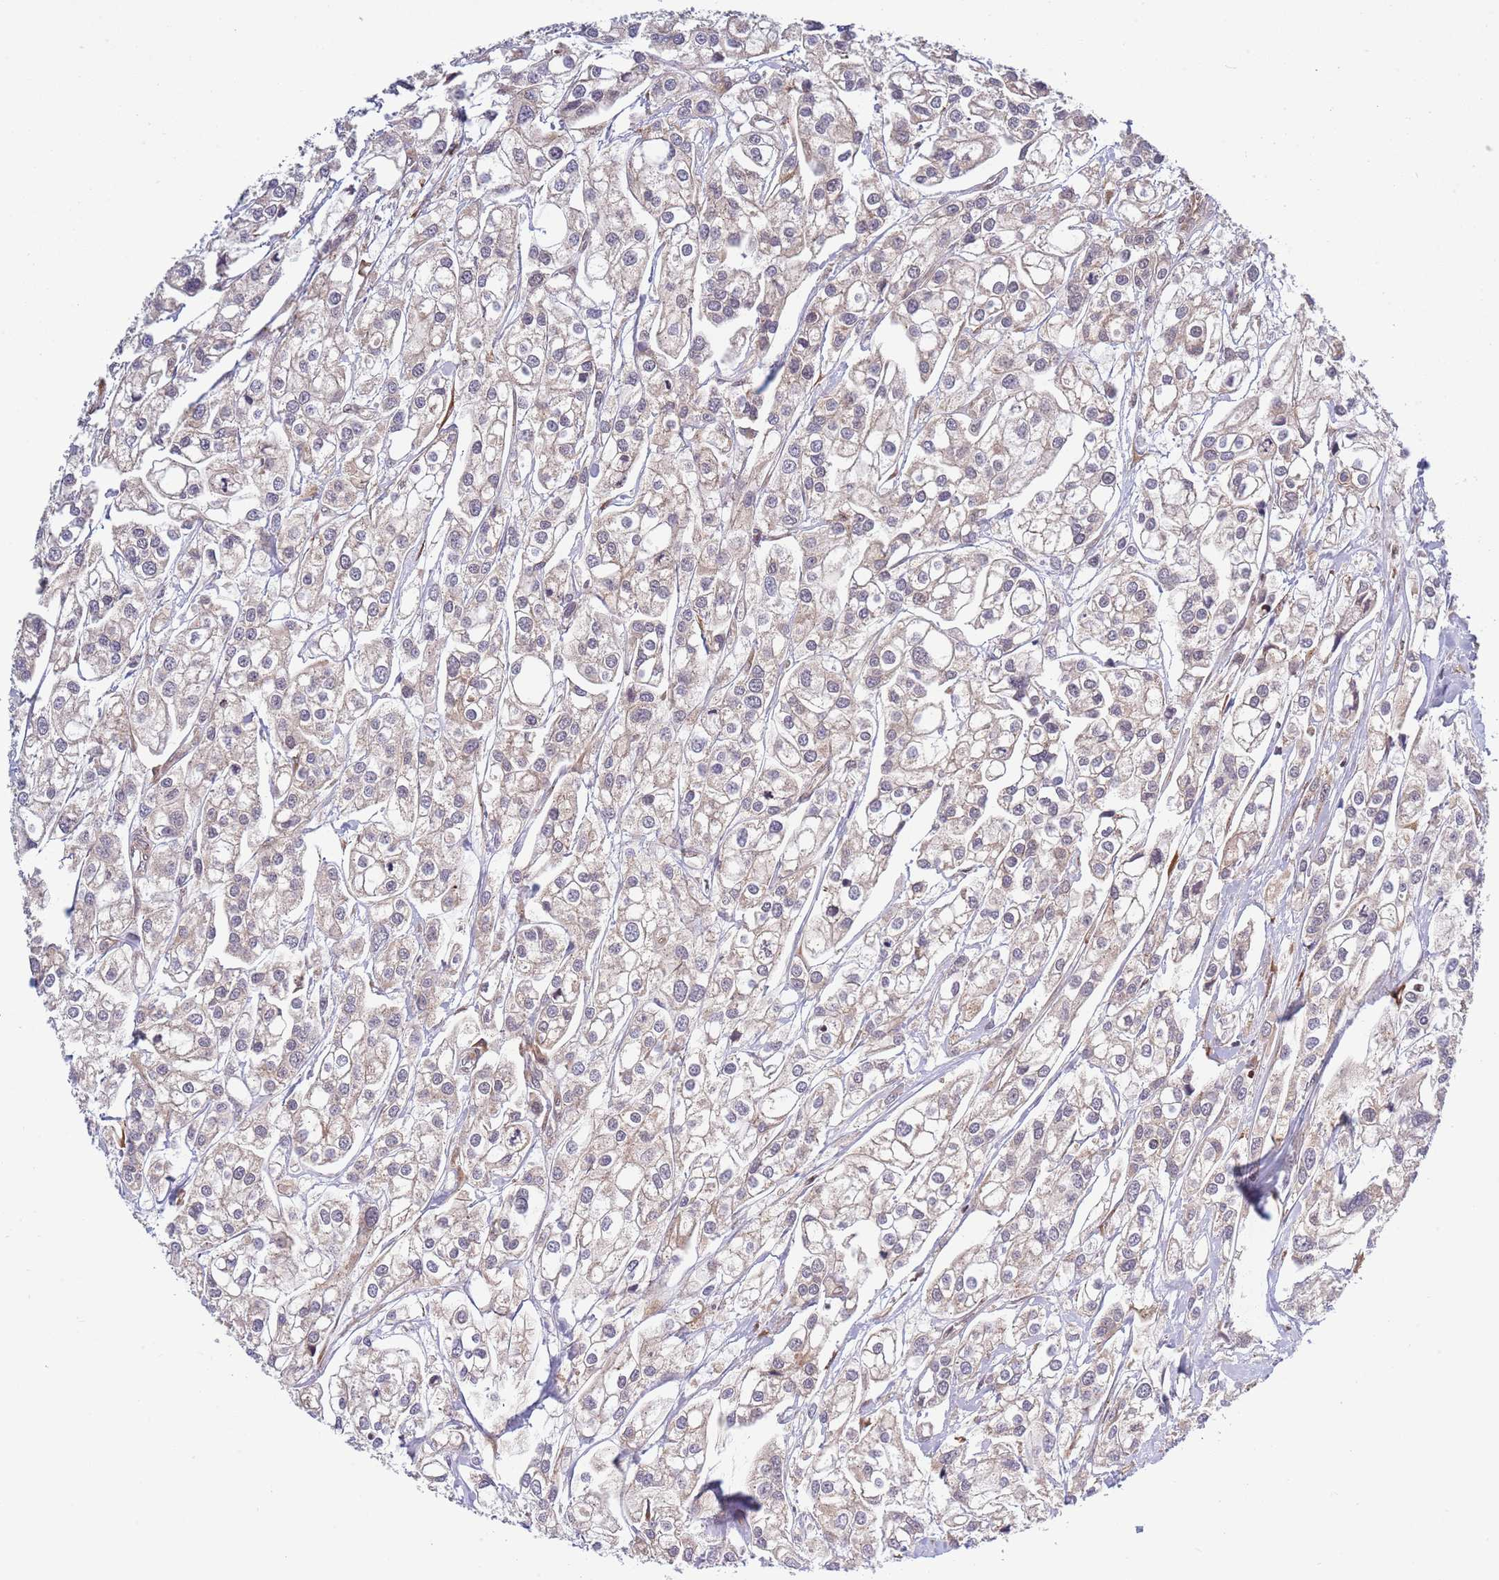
{"staining": {"intensity": "weak", "quantity": "25%-75%", "location": "cytoplasmic/membranous"}, "tissue": "urothelial cancer", "cell_type": "Tumor cells", "image_type": "cancer", "snomed": [{"axis": "morphology", "description": "Urothelial carcinoma, High grade"}, {"axis": "topography", "description": "Urinary bladder"}], "caption": "DAB (3,3'-diaminobenzidine) immunohistochemical staining of human high-grade urothelial carcinoma displays weak cytoplasmic/membranous protein expression in approximately 25%-75% of tumor cells.", "gene": "TBX10", "patient": {"sex": "male", "age": 67}}